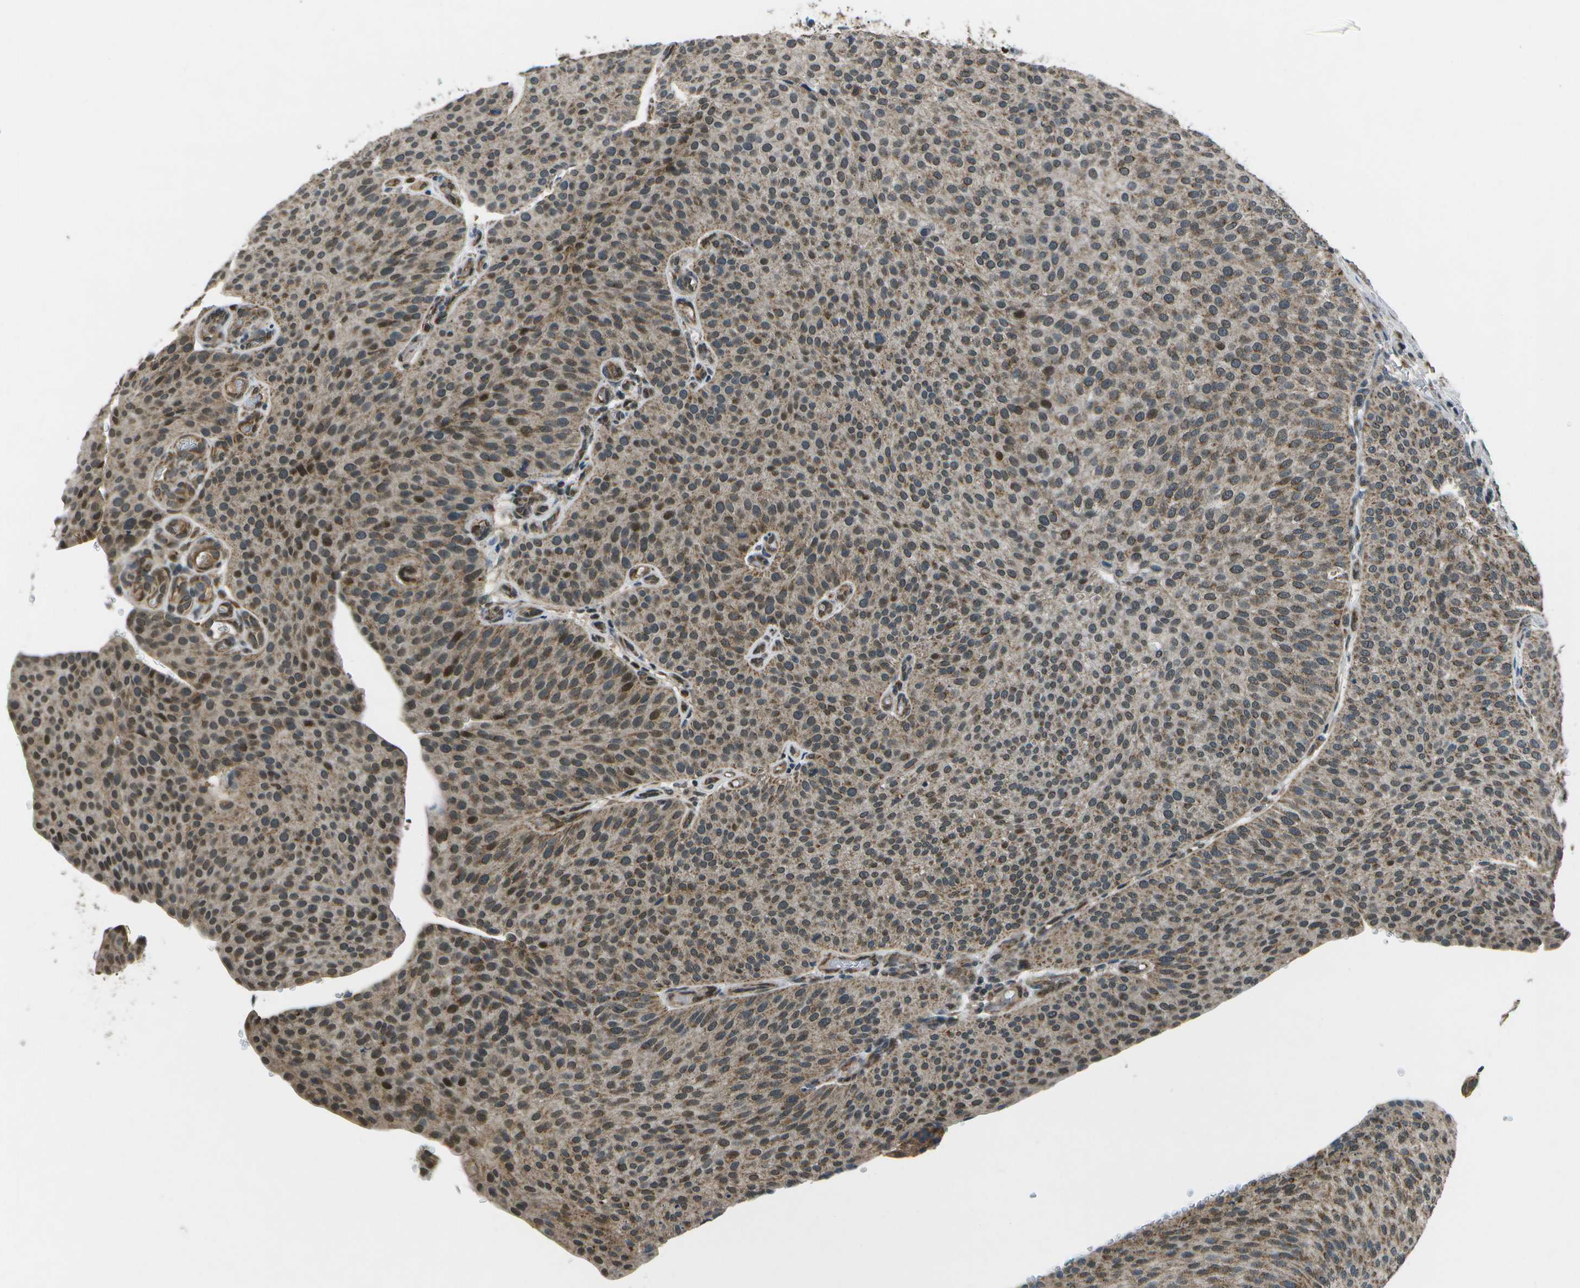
{"staining": {"intensity": "moderate", "quantity": ">75%", "location": "cytoplasmic/membranous,nuclear"}, "tissue": "urothelial cancer", "cell_type": "Tumor cells", "image_type": "cancer", "snomed": [{"axis": "morphology", "description": "Urothelial carcinoma, Low grade"}, {"axis": "topography", "description": "Smooth muscle"}, {"axis": "topography", "description": "Urinary bladder"}], "caption": "Immunohistochemistry photomicrograph of neoplastic tissue: low-grade urothelial carcinoma stained using IHC demonstrates medium levels of moderate protein expression localized specifically in the cytoplasmic/membranous and nuclear of tumor cells, appearing as a cytoplasmic/membranous and nuclear brown color.", "gene": "EIF2AK1", "patient": {"sex": "male", "age": 60}}